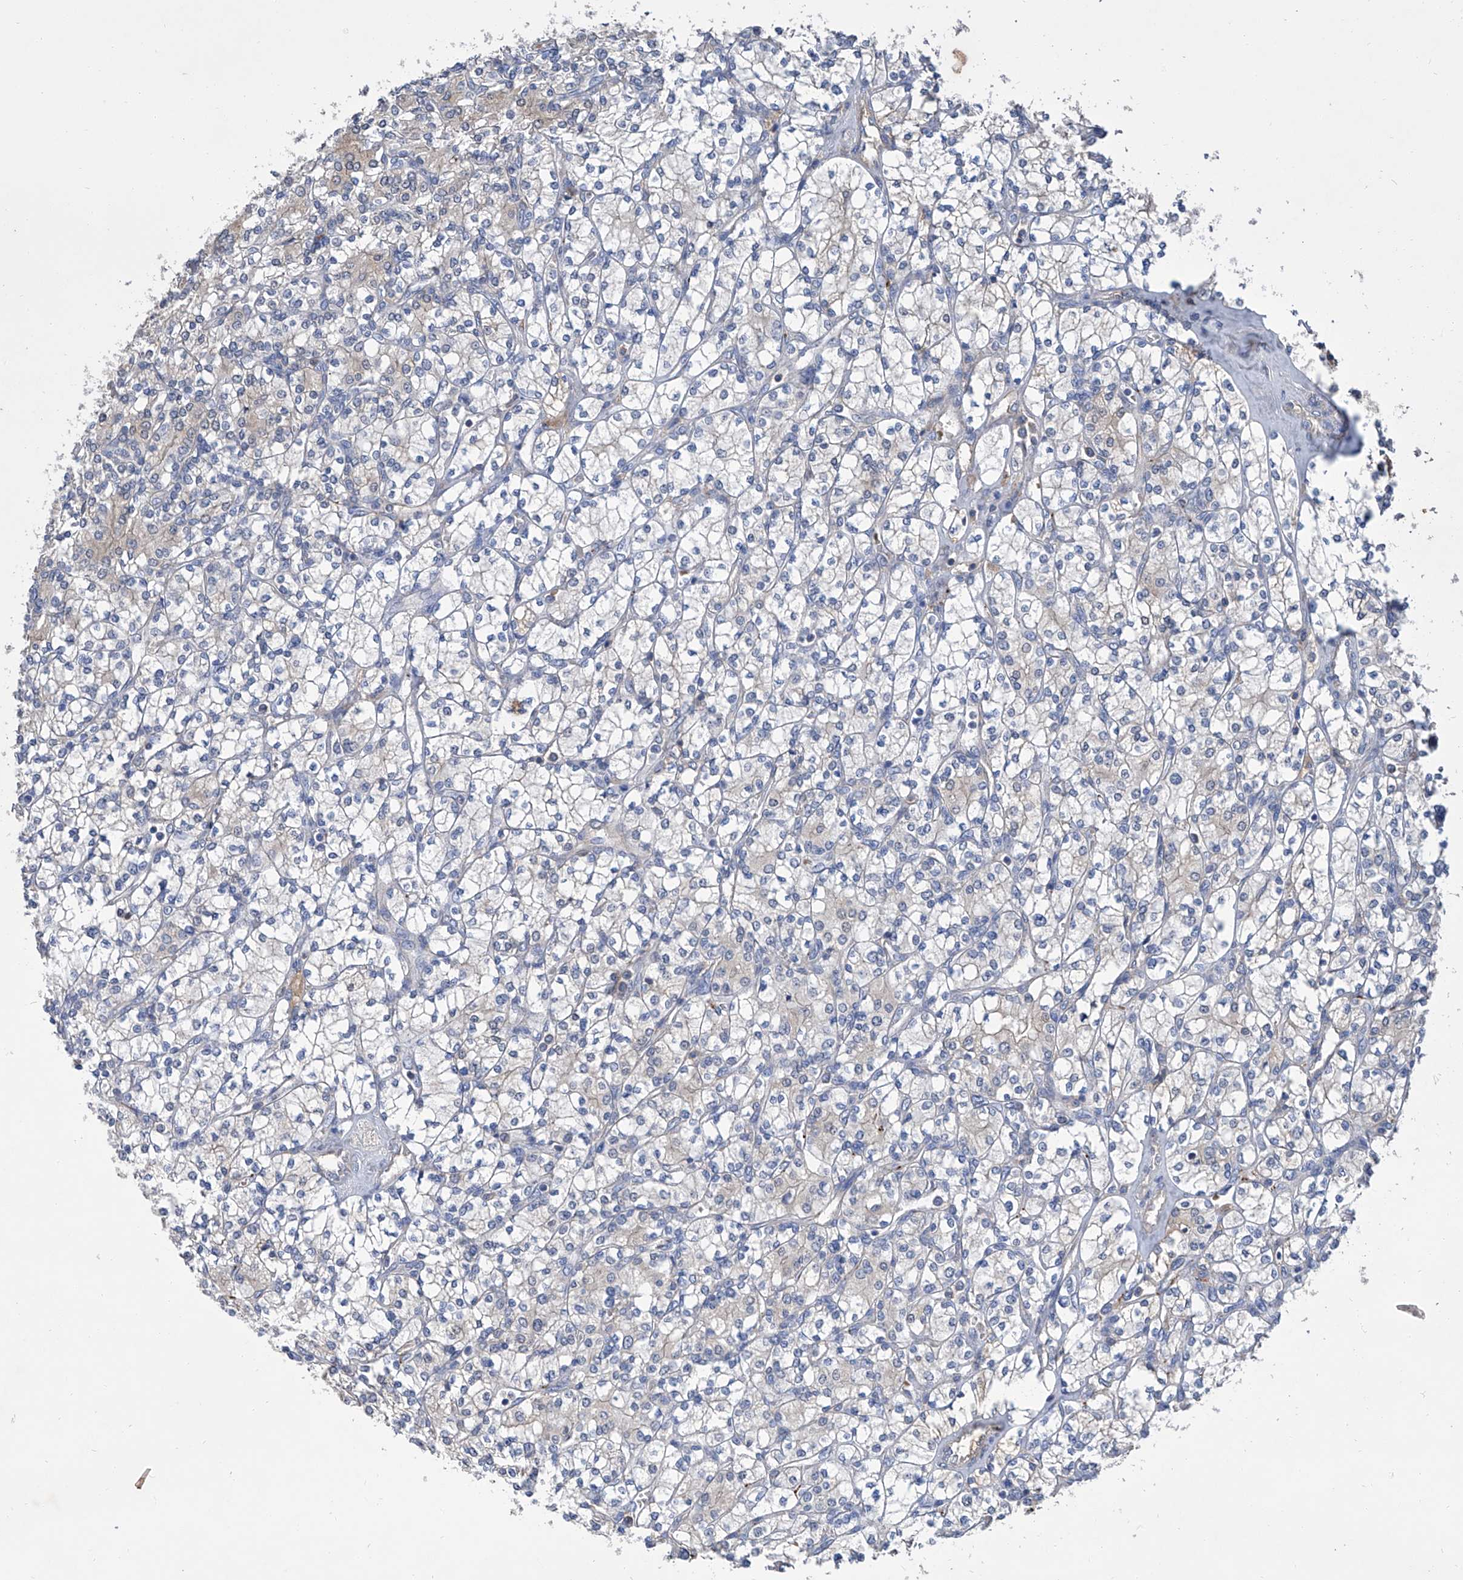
{"staining": {"intensity": "negative", "quantity": "none", "location": "none"}, "tissue": "renal cancer", "cell_type": "Tumor cells", "image_type": "cancer", "snomed": [{"axis": "morphology", "description": "Adenocarcinoma, NOS"}, {"axis": "topography", "description": "Kidney"}], "caption": "The photomicrograph displays no staining of tumor cells in adenocarcinoma (renal).", "gene": "GPT", "patient": {"sex": "male", "age": 77}}